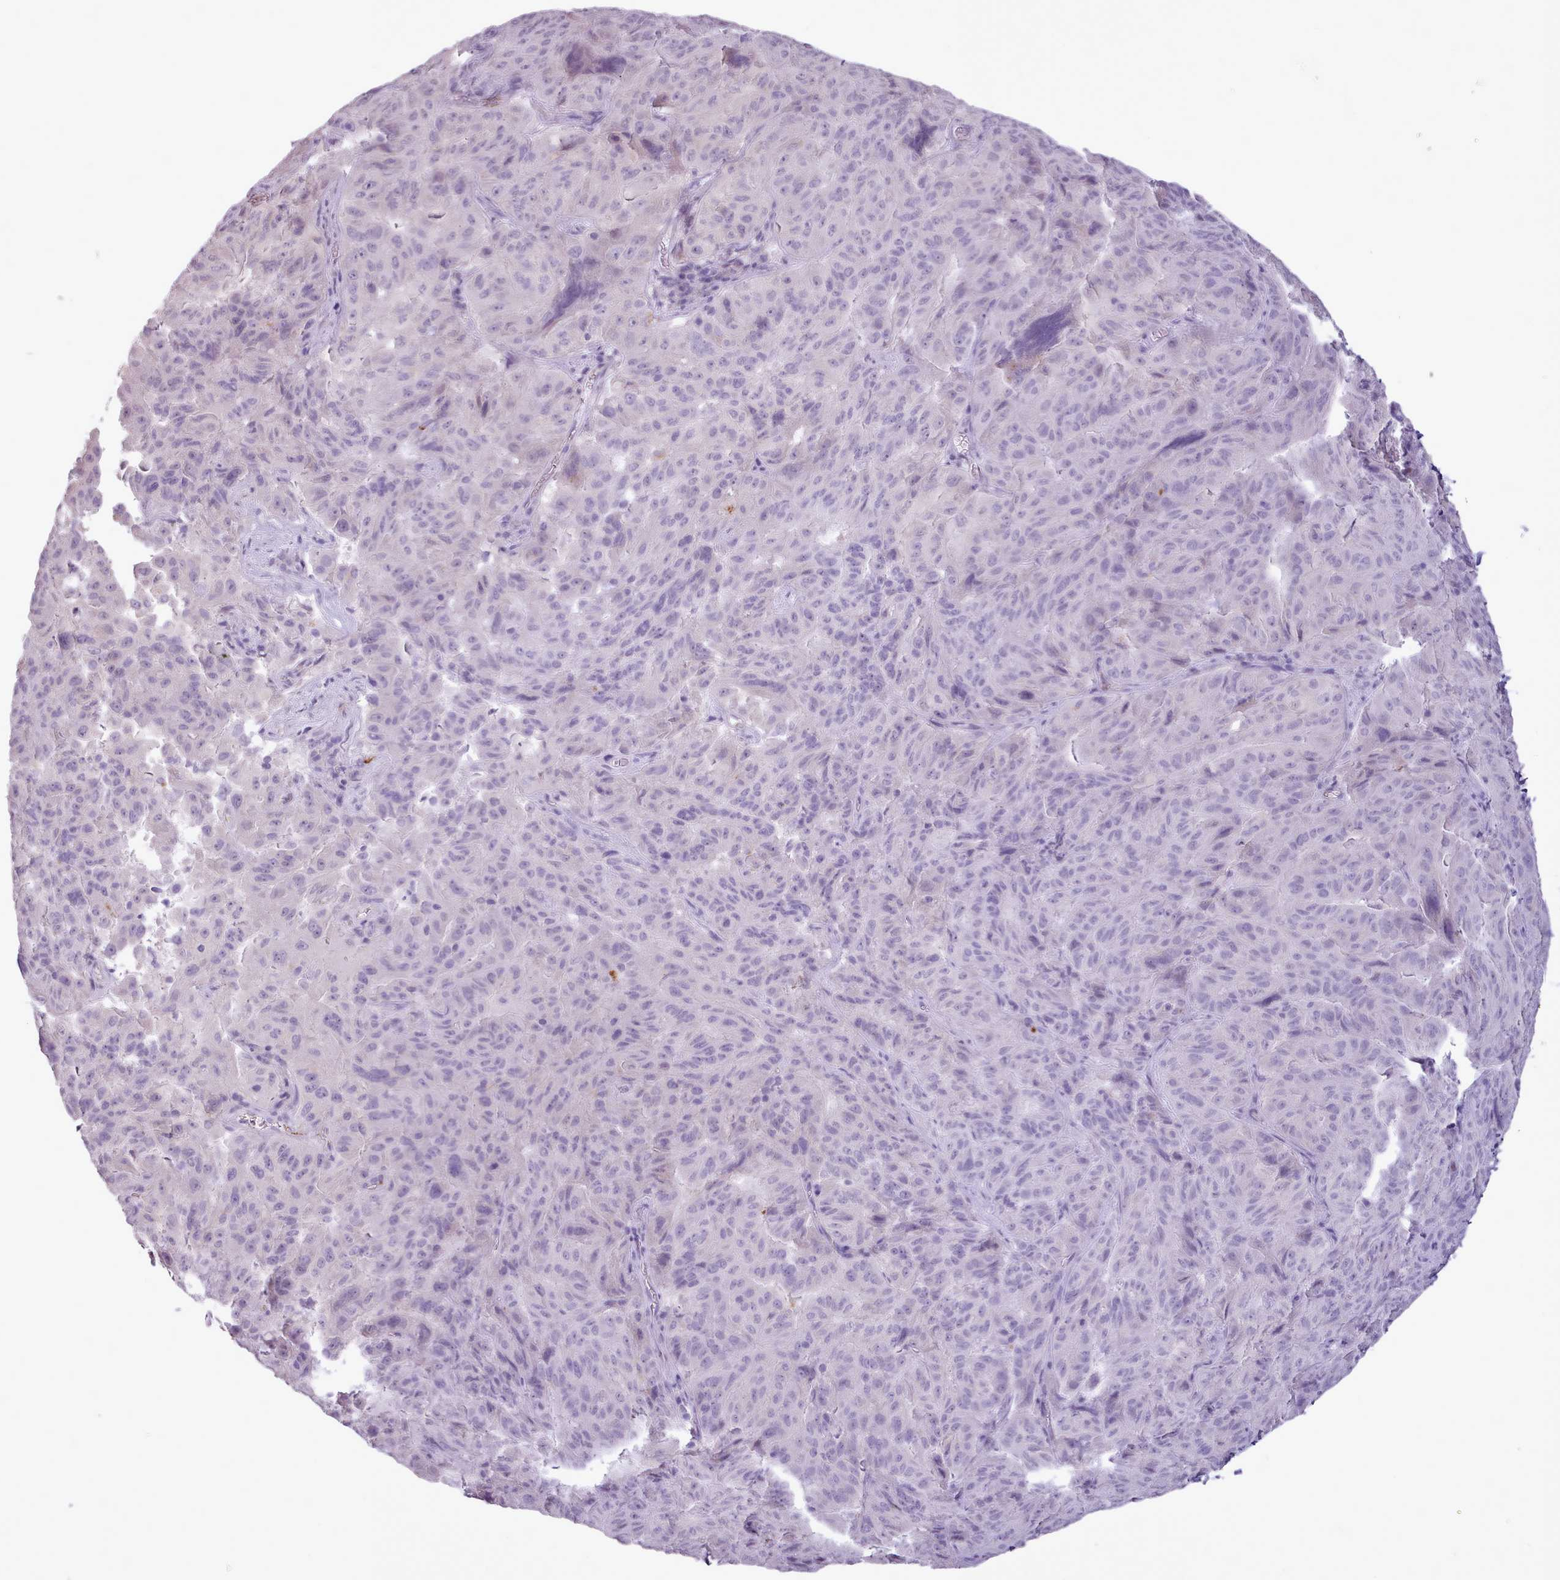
{"staining": {"intensity": "negative", "quantity": "none", "location": "none"}, "tissue": "pancreatic cancer", "cell_type": "Tumor cells", "image_type": "cancer", "snomed": [{"axis": "morphology", "description": "Adenocarcinoma, NOS"}, {"axis": "topography", "description": "Pancreas"}], "caption": "Protein analysis of pancreatic cancer (adenocarcinoma) displays no significant expression in tumor cells. (DAB IHC with hematoxylin counter stain).", "gene": "ATRAID", "patient": {"sex": "male", "age": 63}}